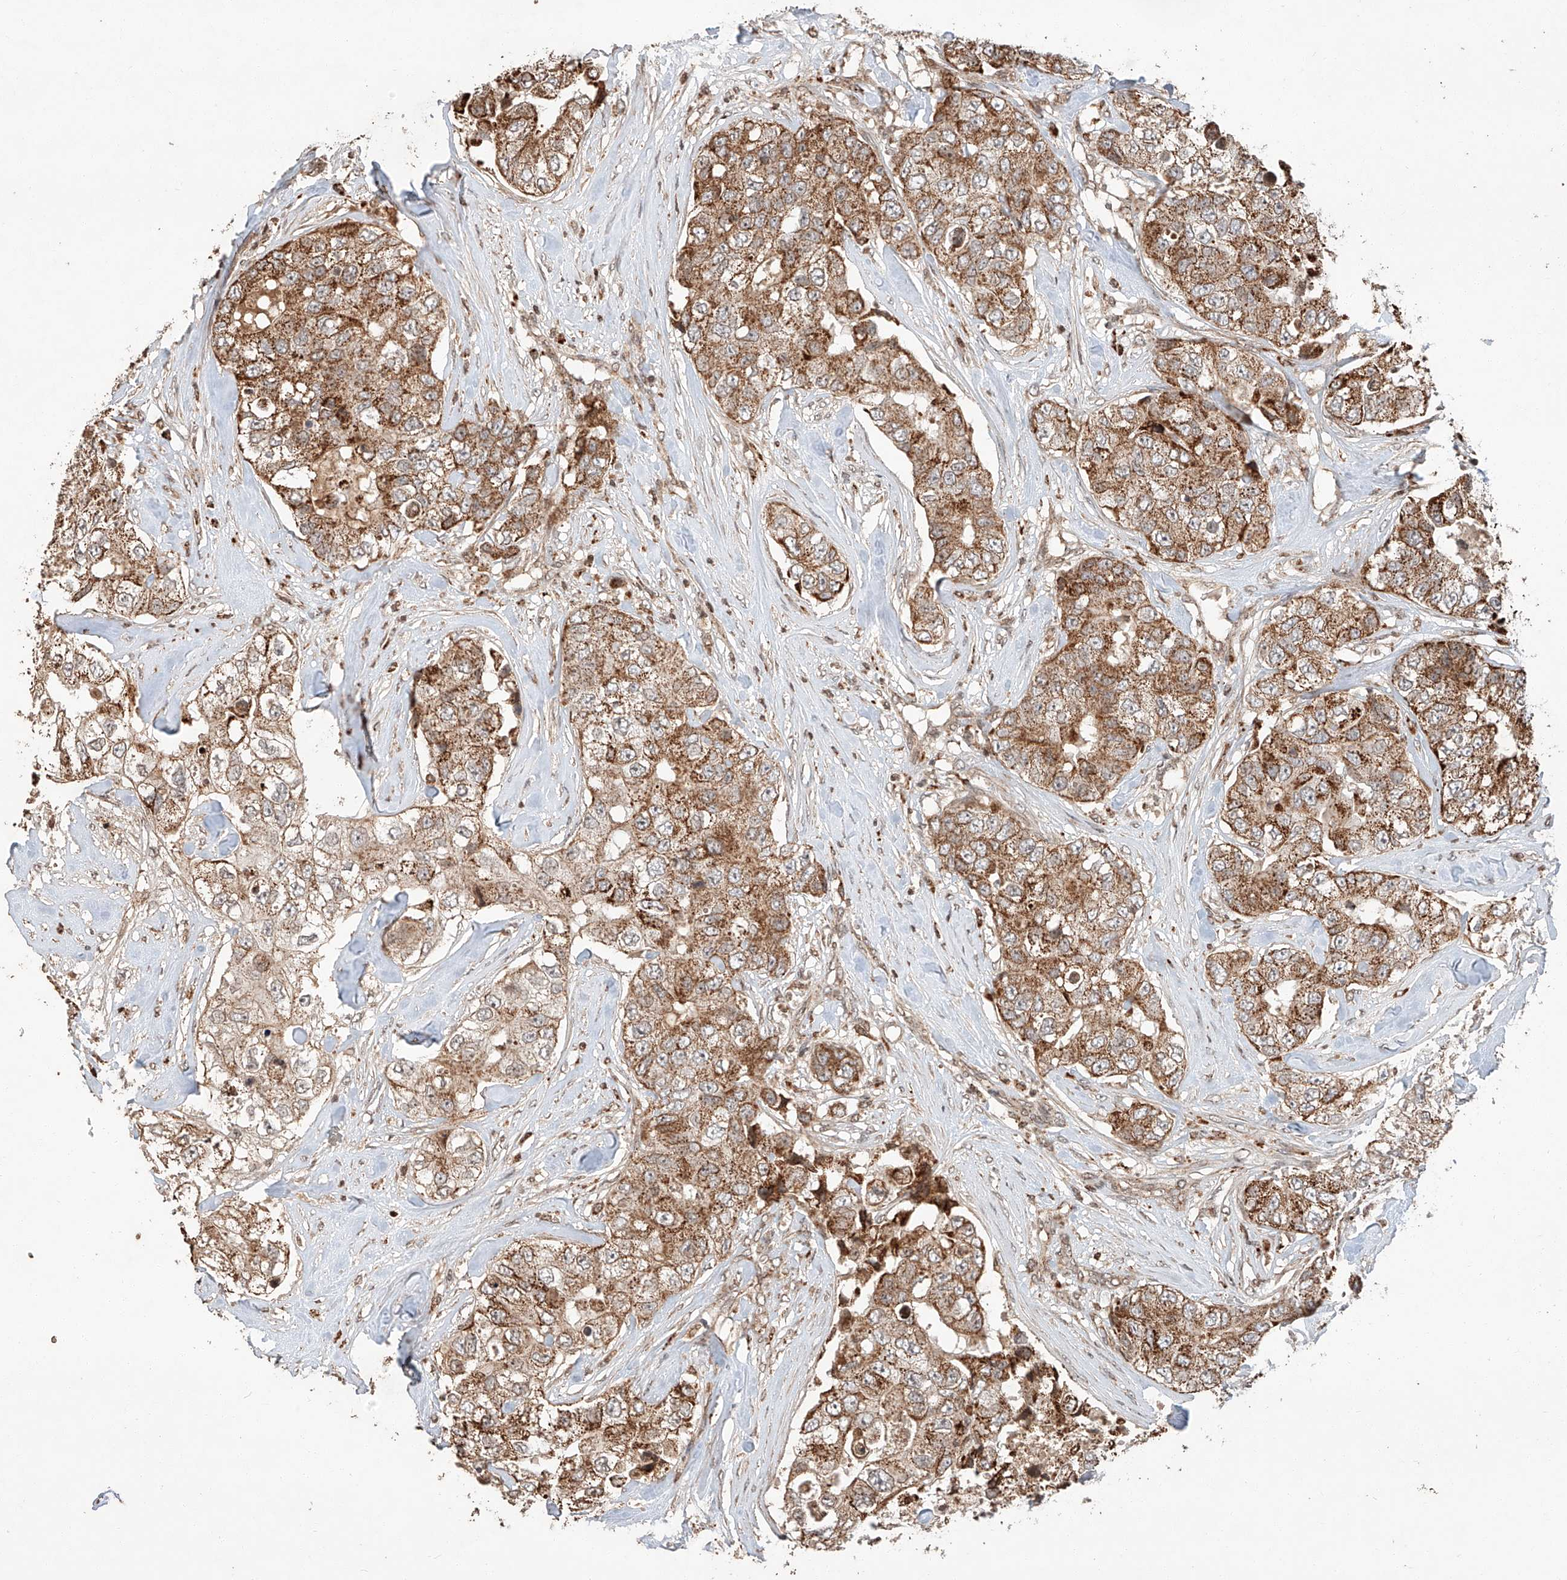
{"staining": {"intensity": "moderate", "quantity": ">75%", "location": "cytoplasmic/membranous"}, "tissue": "breast cancer", "cell_type": "Tumor cells", "image_type": "cancer", "snomed": [{"axis": "morphology", "description": "Duct carcinoma"}, {"axis": "topography", "description": "Breast"}], "caption": "DAB immunohistochemical staining of human breast intraductal carcinoma demonstrates moderate cytoplasmic/membranous protein positivity in approximately >75% of tumor cells.", "gene": "ARHGAP33", "patient": {"sex": "female", "age": 62}}